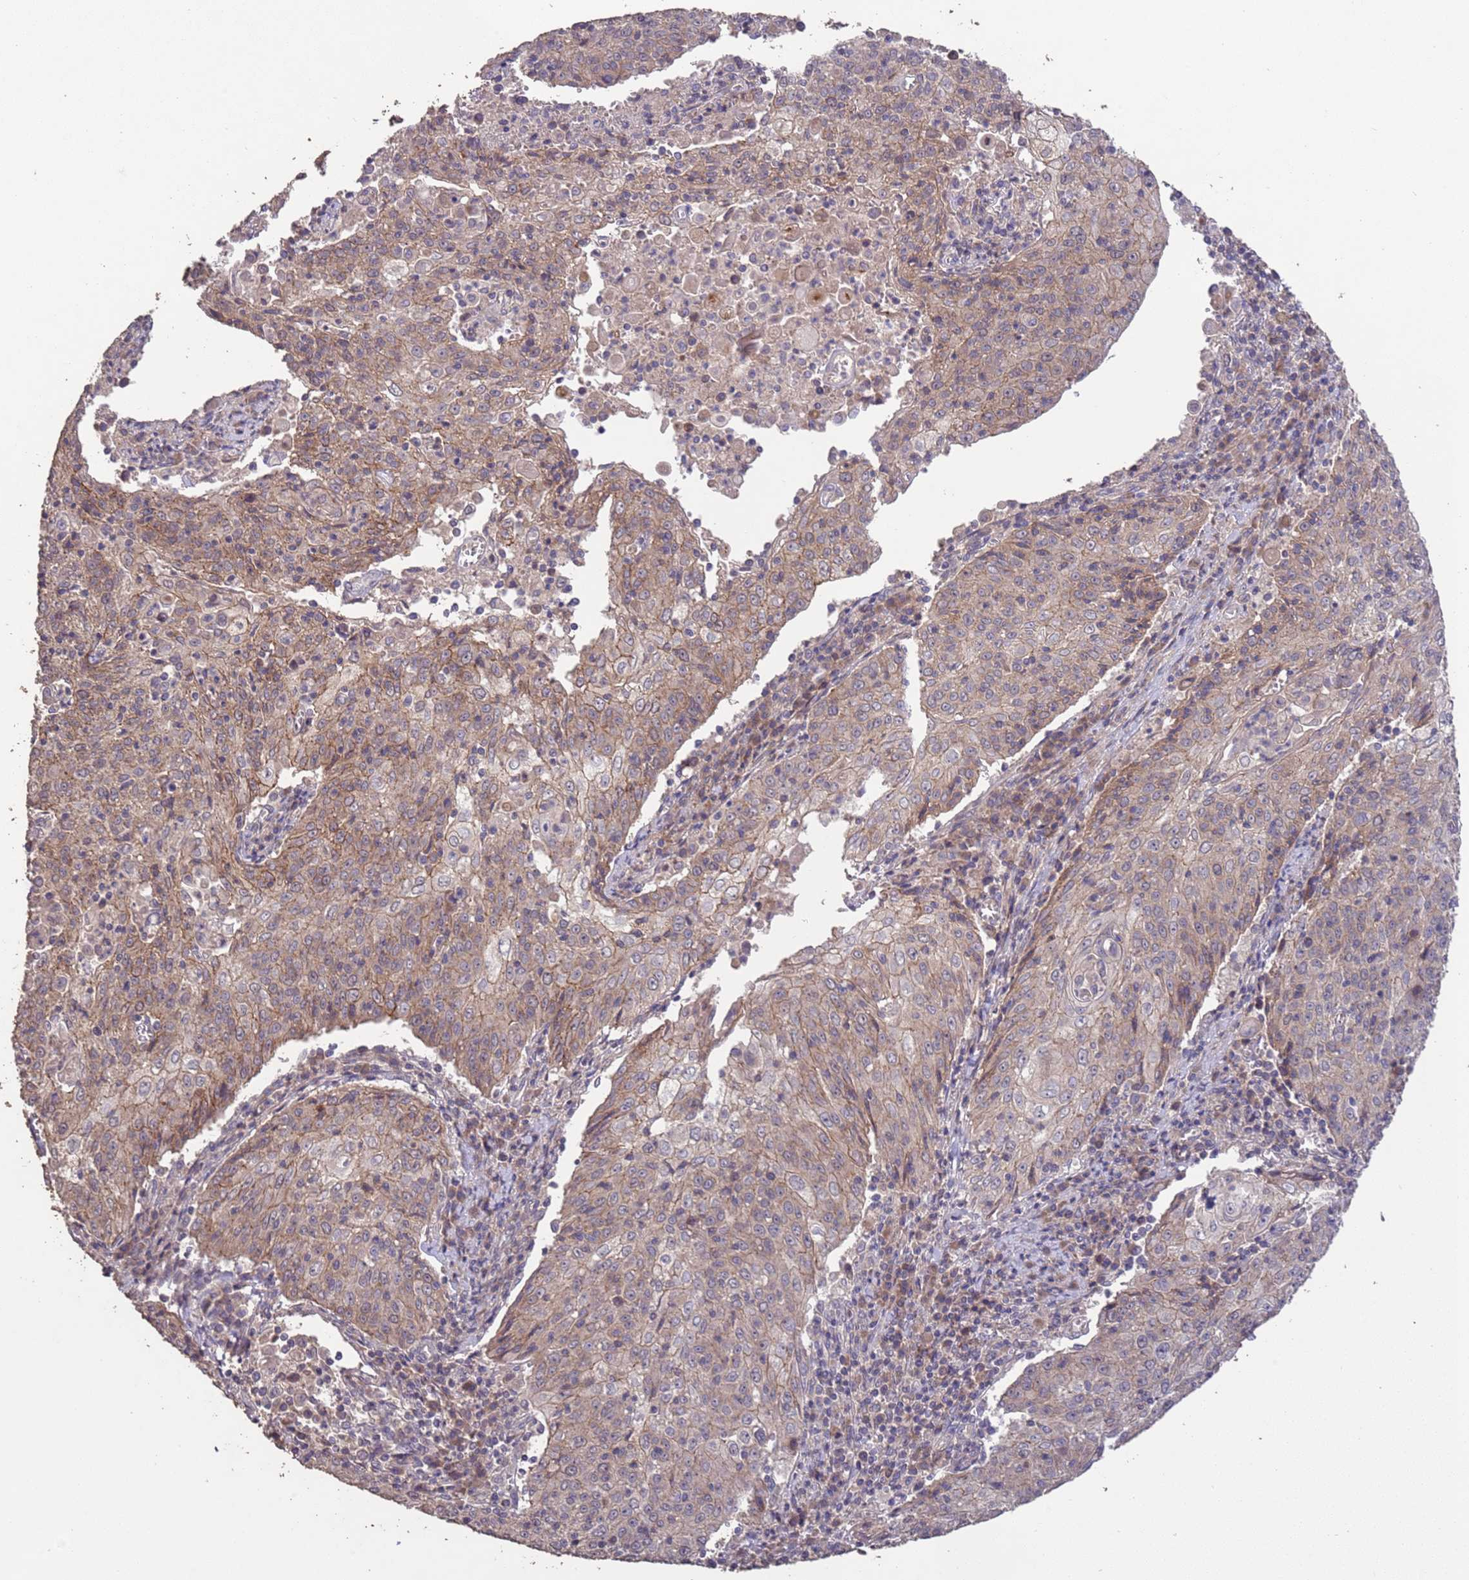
{"staining": {"intensity": "moderate", "quantity": ">75%", "location": "cytoplasmic/membranous"}, "tissue": "cervical cancer", "cell_type": "Tumor cells", "image_type": "cancer", "snomed": [{"axis": "morphology", "description": "Squamous cell carcinoma, NOS"}, {"axis": "topography", "description": "Cervix"}], "caption": "Moderate cytoplasmic/membranous protein expression is seen in approximately >75% of tumor cells in squamous cell carcinoma (cervical).", "gene": "SLC9B2", "patient": {"sex": "female", "age": 48}}